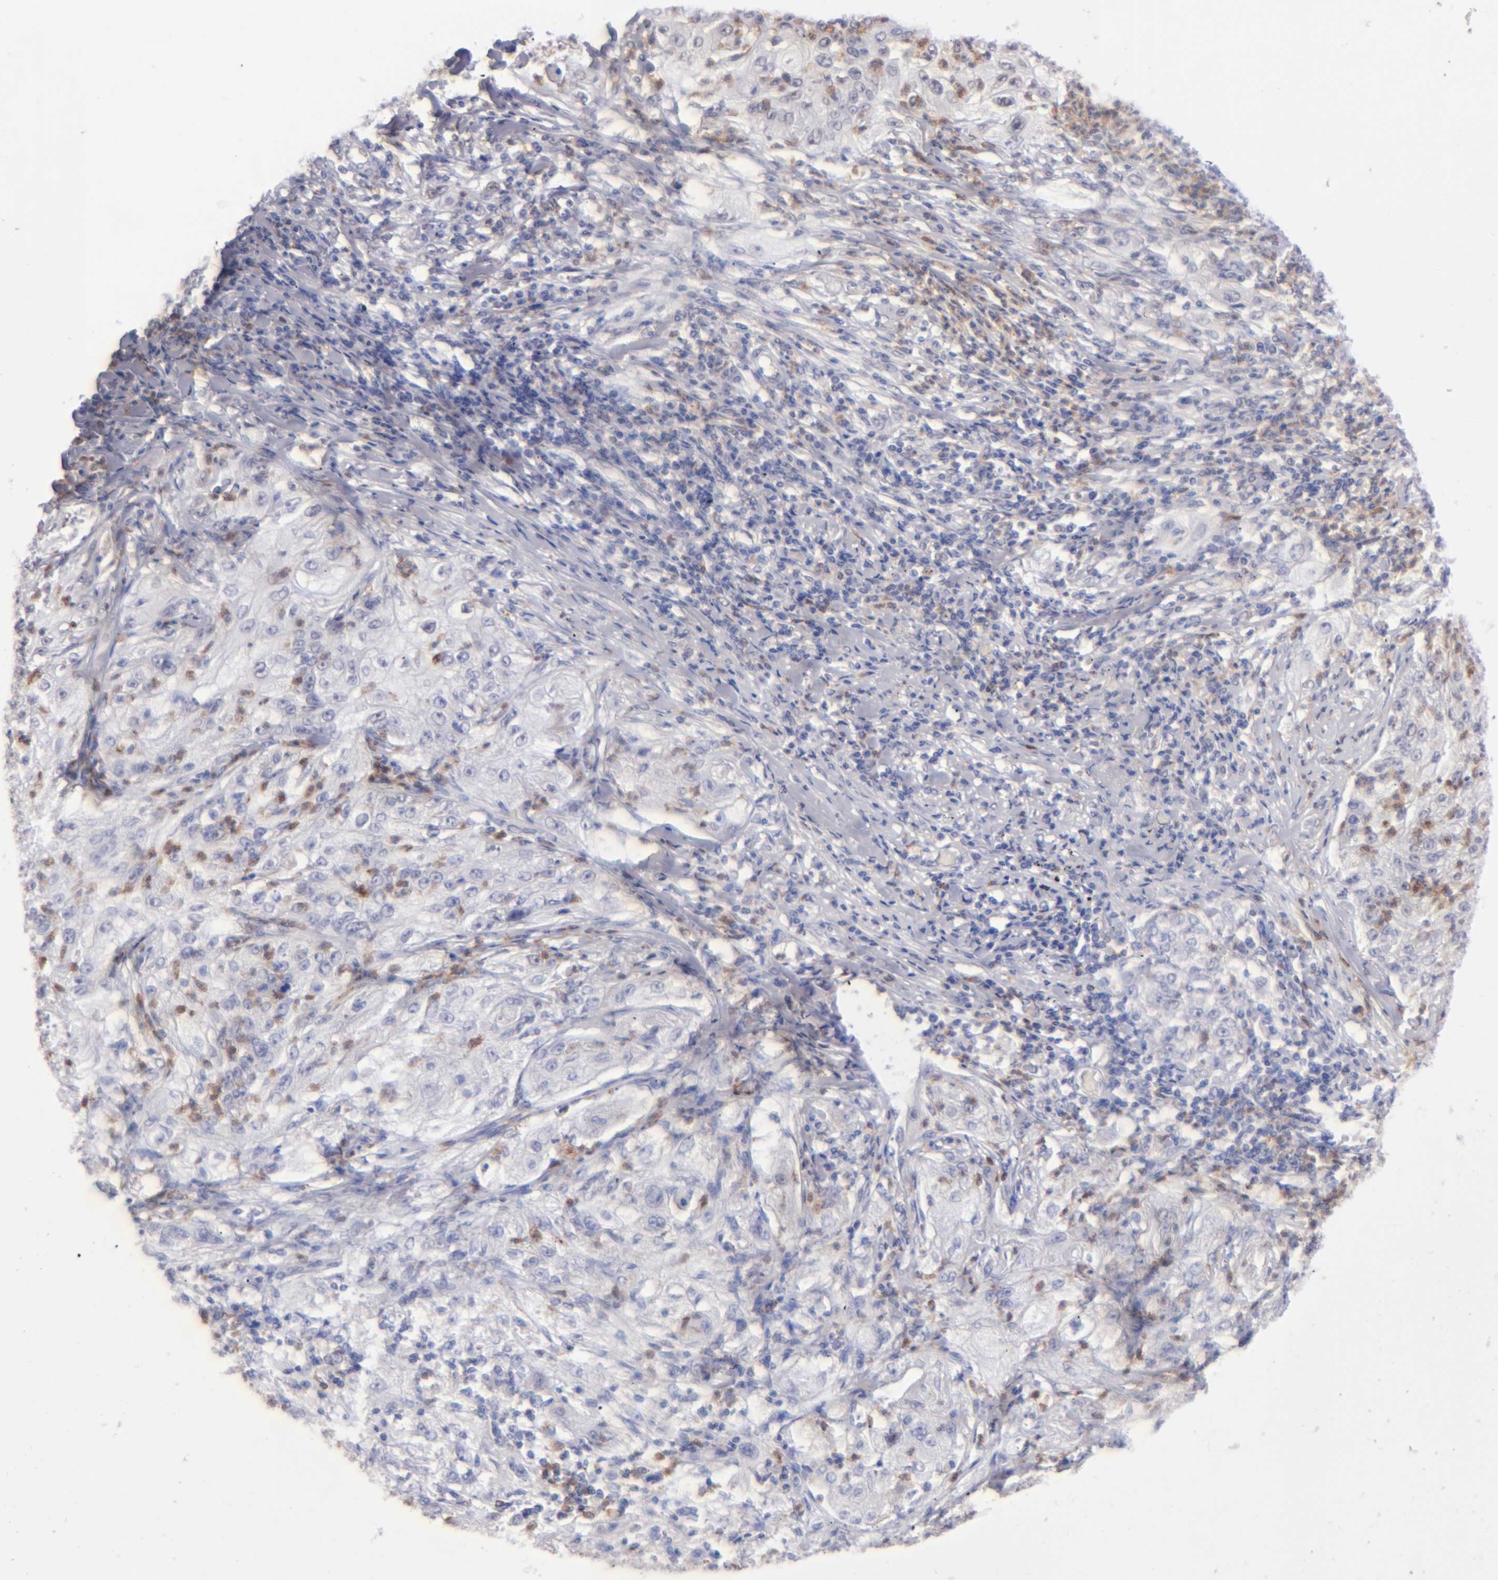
{"staining": {"intensity": "negative", "quantity": "none", "location": "none"}, "tissue": "lung cancer", "cell_type": "Tumor cells", "image_type": "cancer", "snomed": [{"axis": "morphology", "description": "Inflammation, NOS"}, {"axis": "morphology", "description": "Squamous cell carcinoma, NOS"}, {"axis": "topography", "description": "Lymph node"}, {"axis": "topography", "description": "Soft tissue"}, {"axis": "topography", "description": "Lung"}], "caption": "This is a micrograph of IHC staining of lung cancer, which shows no positivity in tumor cells.", "gene": "MGAM", "patient": {"sex": "male", "age": 66}}